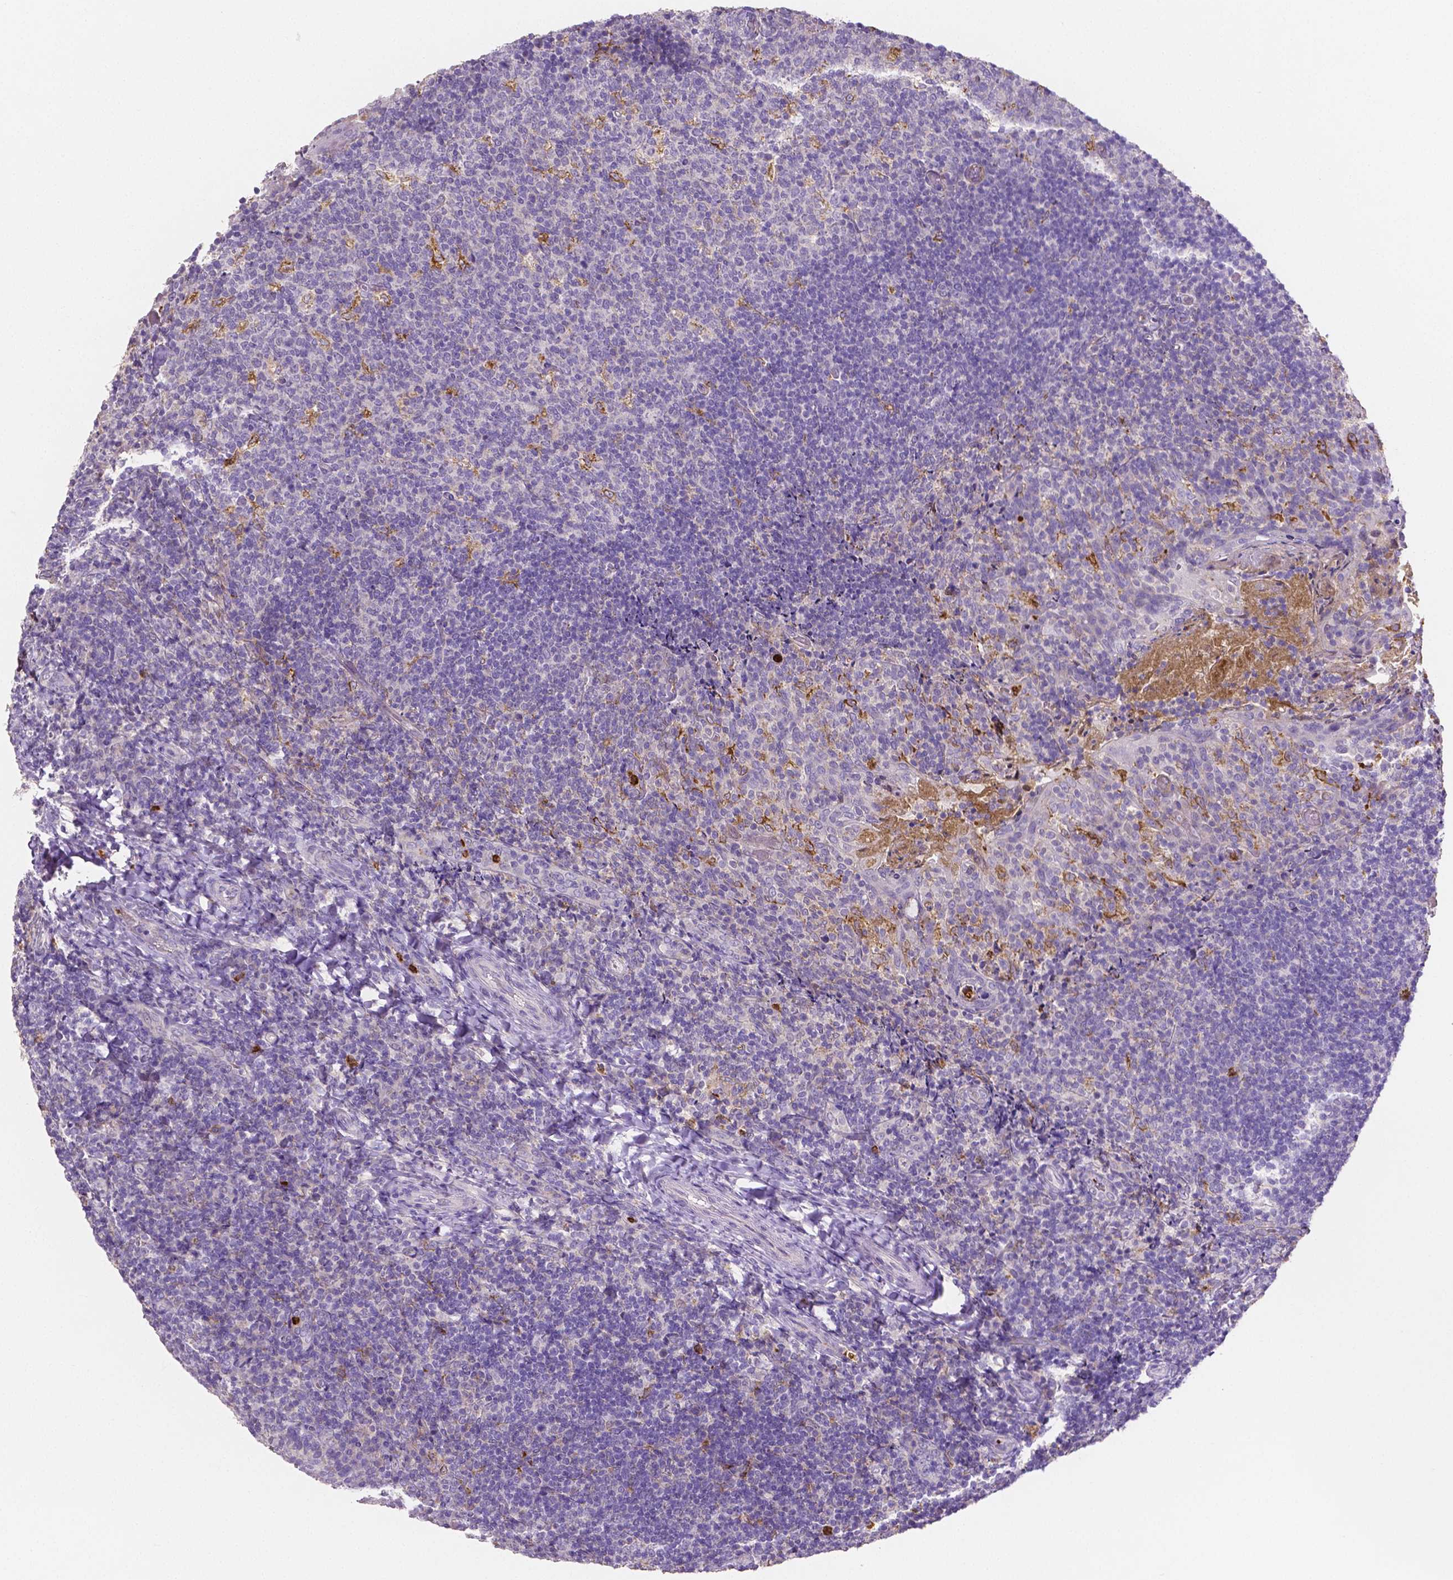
{"staining": {"intensity": "moderate", "quantity": "<25%", "location": "cytoplasmic/membranous"}, "tissue": "tonsil", "cell_type": "Germinal center cells", "image_type": "normal", "snomed": [{"axis": "morphology", "description": "Normal tissue, NOS"}, {"axis": "topography", "description": "Tonsil"}], "caption": "Protein expression analysis of benign tonsil displays moderate cytoplasmic/membranous expression in about <25% of germinal center cells.", "gene": "MMP9", "patient": {"sex": "female", "age": 10}}